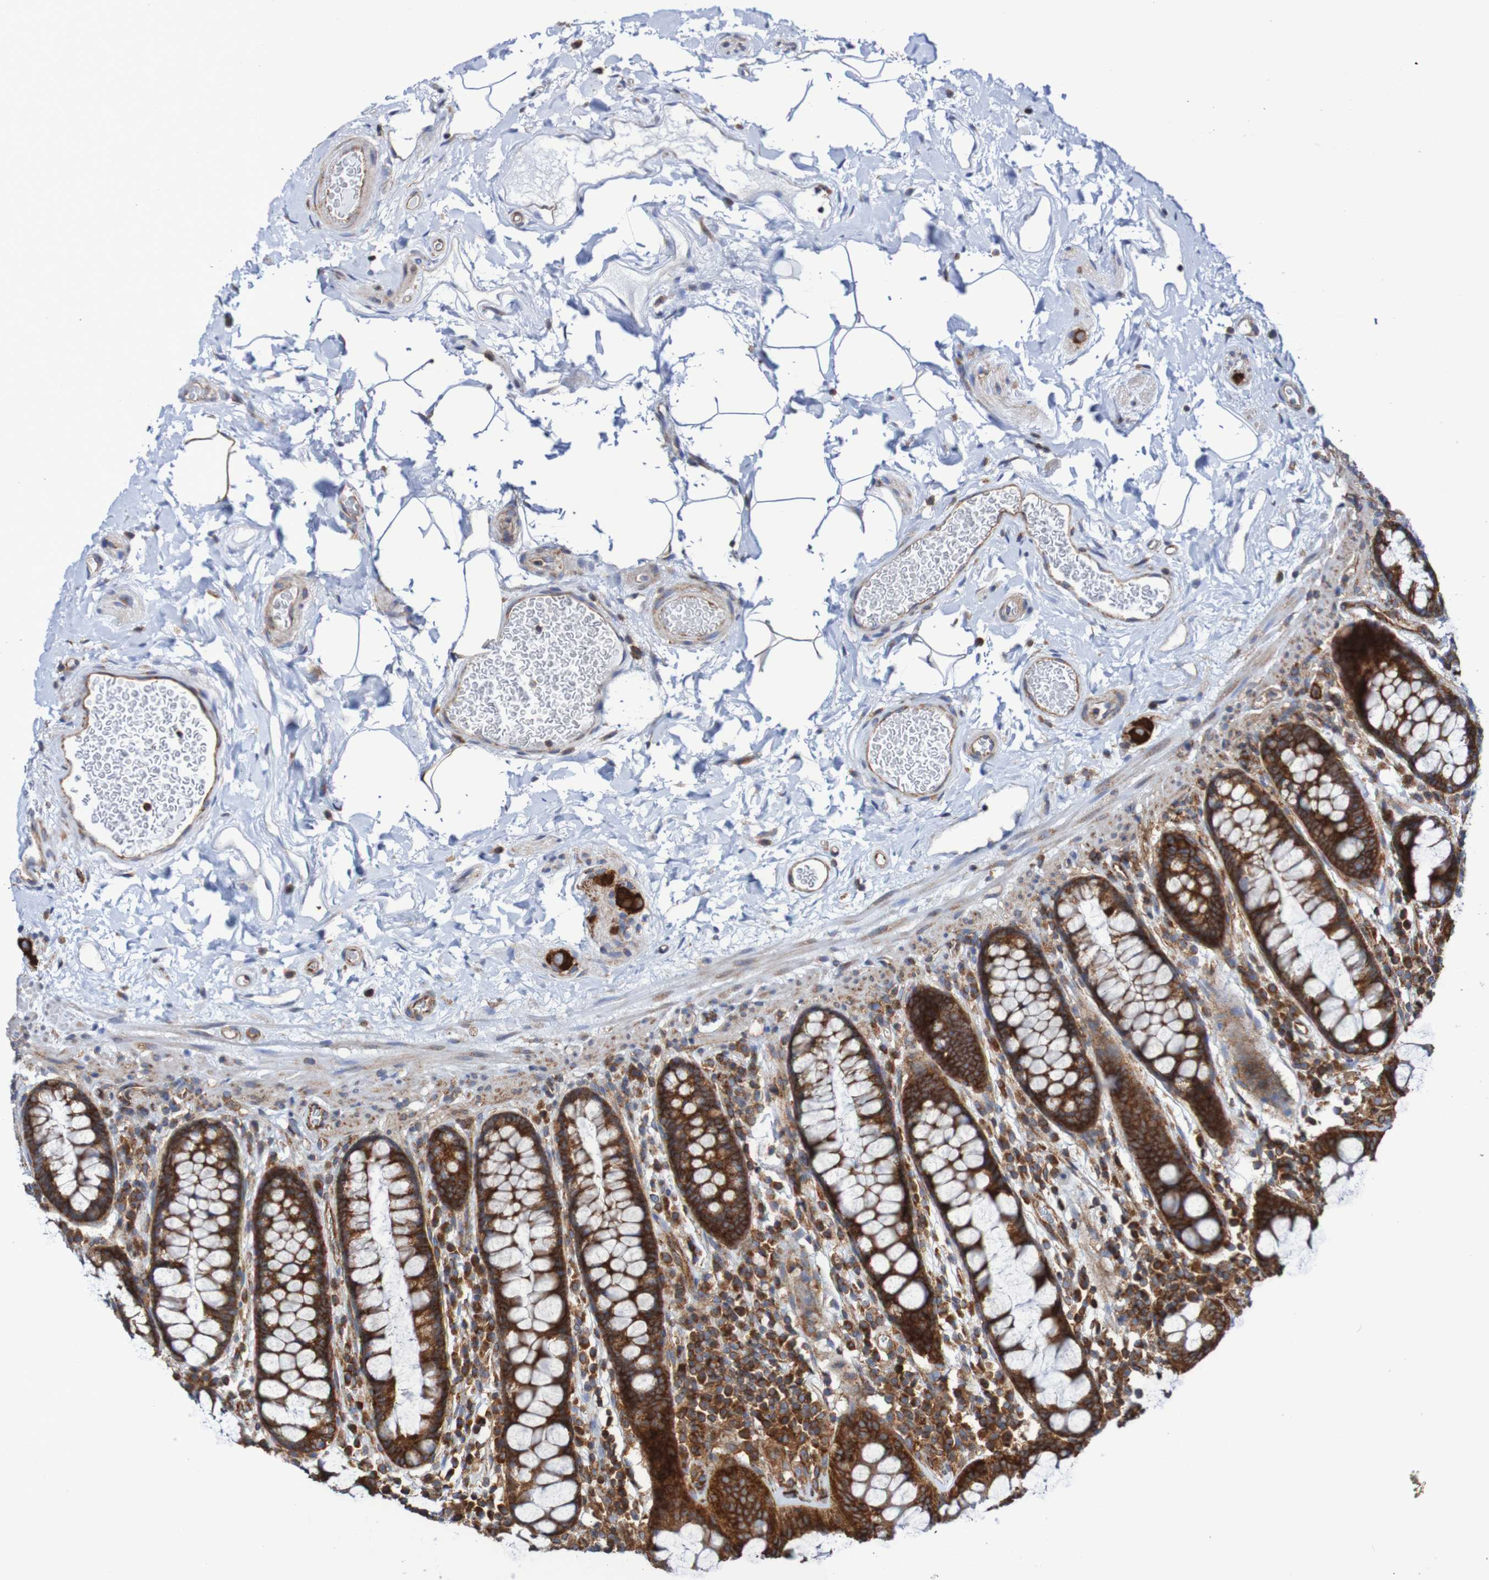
{"staining": {"intensity": "moderate", "quantity": ">75%", "location": "cytoplasmic/membranous"}, "tissue": "colon", "cell_type": "Endothelial cells", "image_type": "normal", "snomed": [{"axis": "morphology", "description": "Normal tissue, NOS"}, {"axis": "topography", "description": "Colon"}], "caption": "Moderate cytoplasmic/membranous expression is present in about >75% of endothelial cells in unremarkable colon.", "gene": "FXR2", "patient": {"sex": "female", "age": 80}}